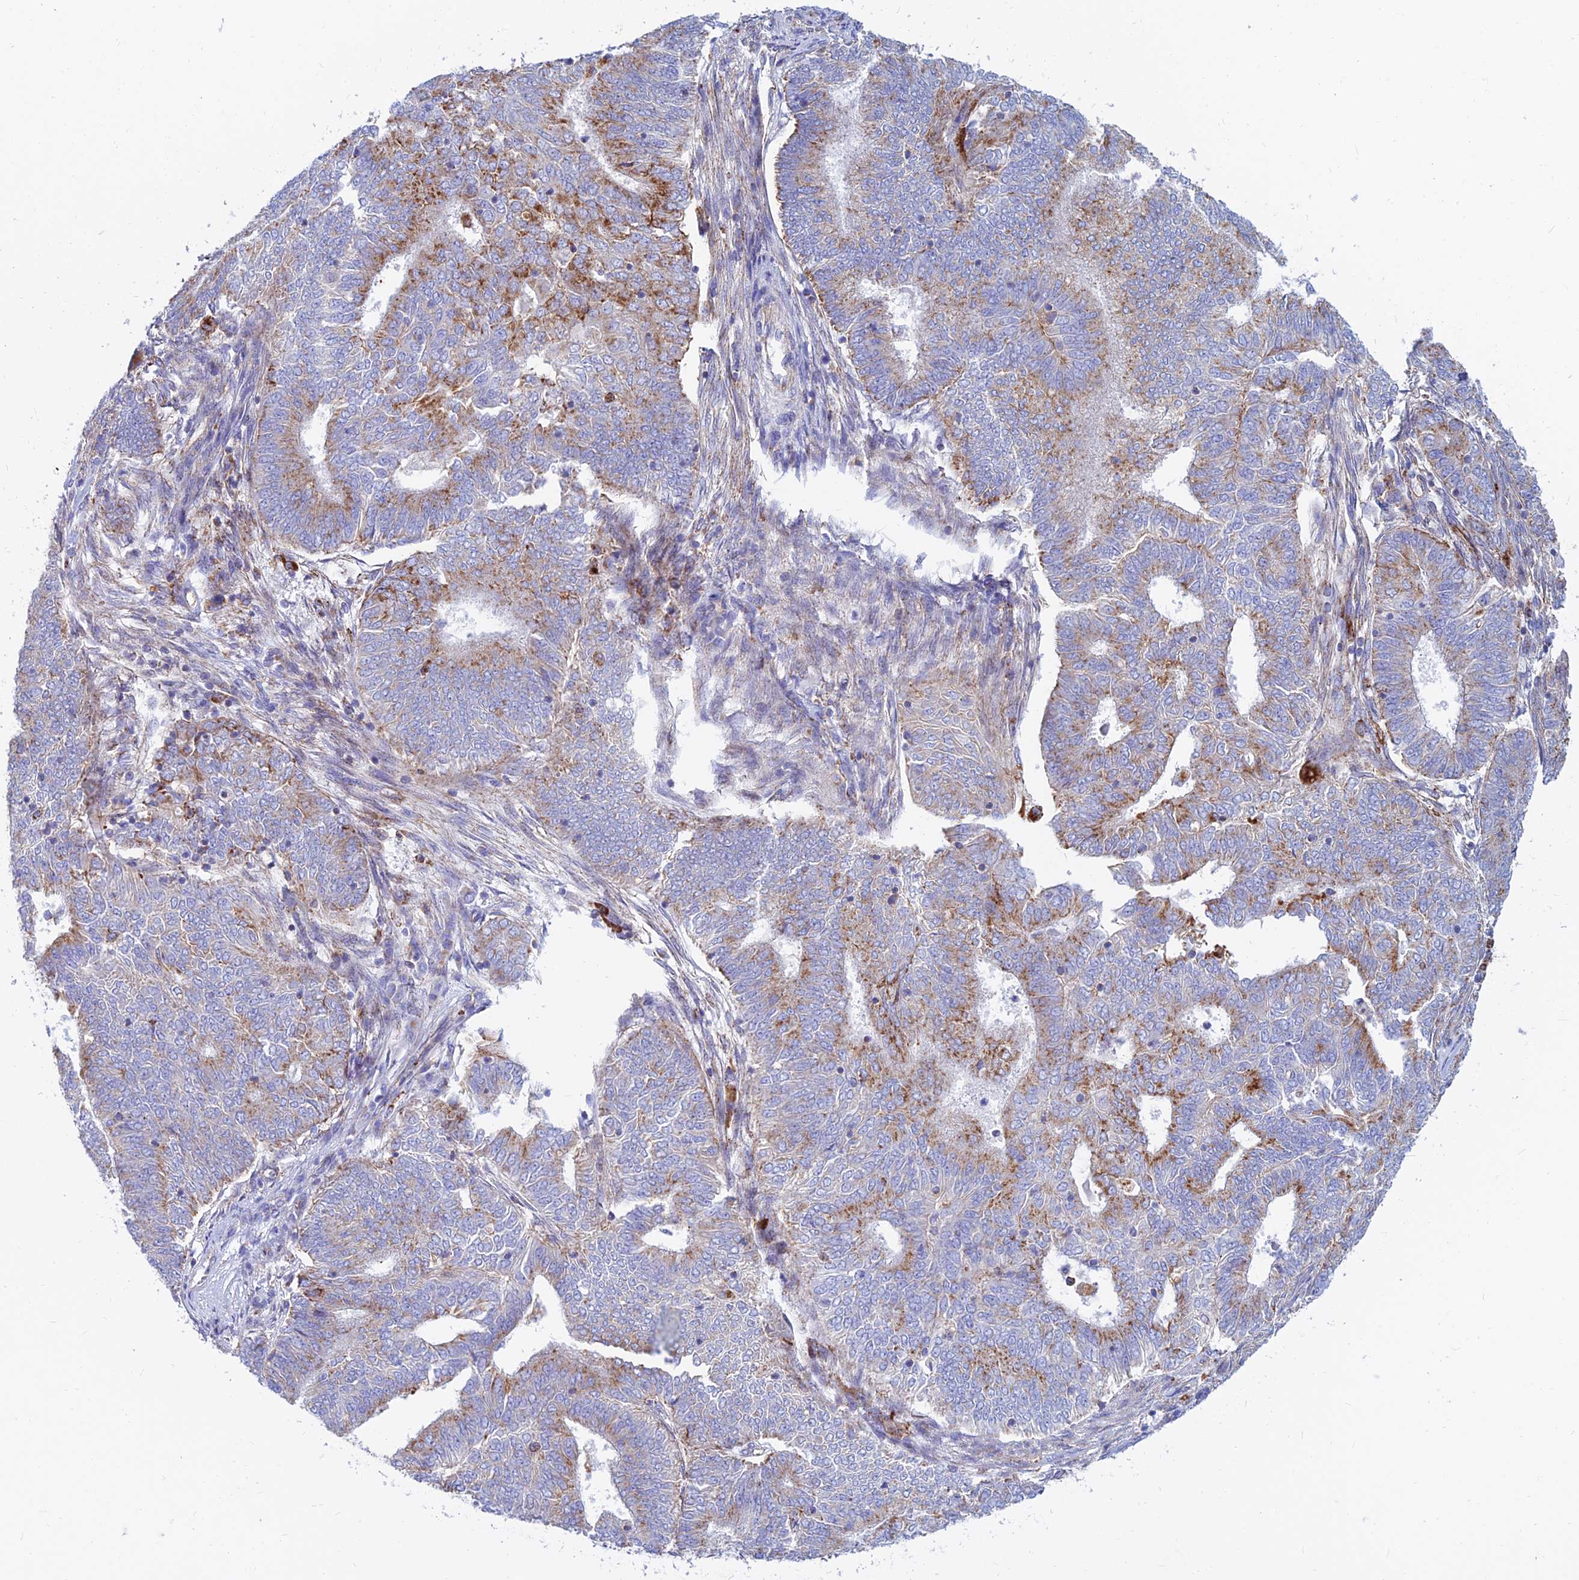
{"staining": {"intensity": "moderate", "quantity": "25%-75%", "location": "cytoplasmic/membranous"}, "tissue": "endometrial cancer", "cell_type": "Tumor cells", "image_type": "cancer", "snomed": [{"axis": "morphology", "description": "Adenocarcinoma, NOS"}, {"axis": "topography", "description": "Endometrium"}], "caption": "Protein analysis of endometrial cancer (adenocarcinoma) tissue exhibits moderate cytoplasmic/membranous expression in approximately 25%-75% of tumor cells.", "gene": "SPNS1", "patient": {"sex": "female", "age": 62}}